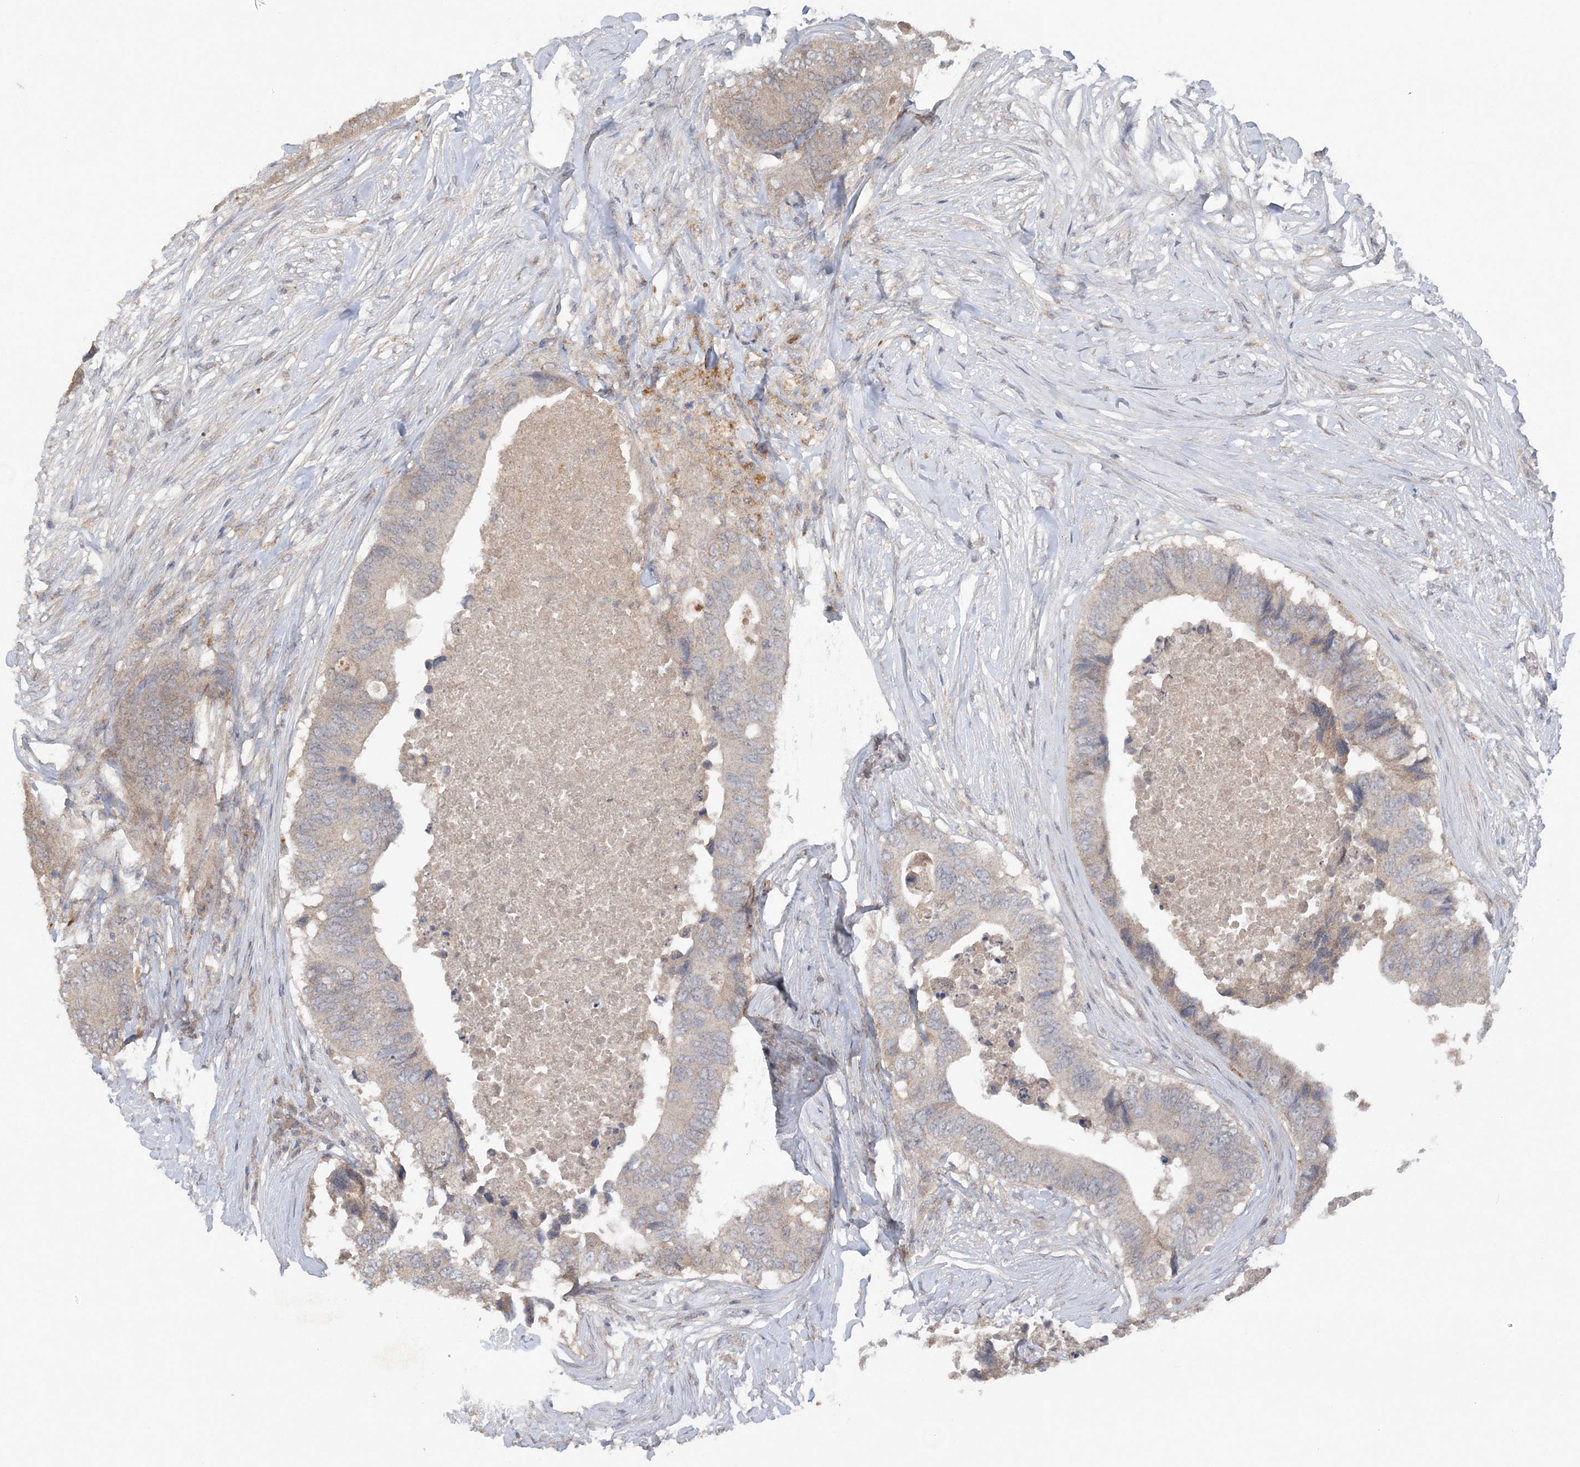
{"staining": {"intensity": "weak", "quantity": "<25%", "location": "cytoplasmic/membranous"}, "tissue": "colorectal cancer", "cell_type": "Tumor cells", "image_type": "cancer", "snomed": [{"axis": "morphology", "description": "Adenocarcinoma, NOS"}, {"axis": "topography", "description": "Colon"}], "caption": "Immunohistochemistry (IHC) photomicrograph of colorectal cancer stained for a protein (brown), which exhibits no staining in tumor cells. (DAB (3,3'-diaminobenzidine) immunohistochemistry, high magnification).", "gene": "C1RL", "patient": {"sex": "male", "age": 71}}